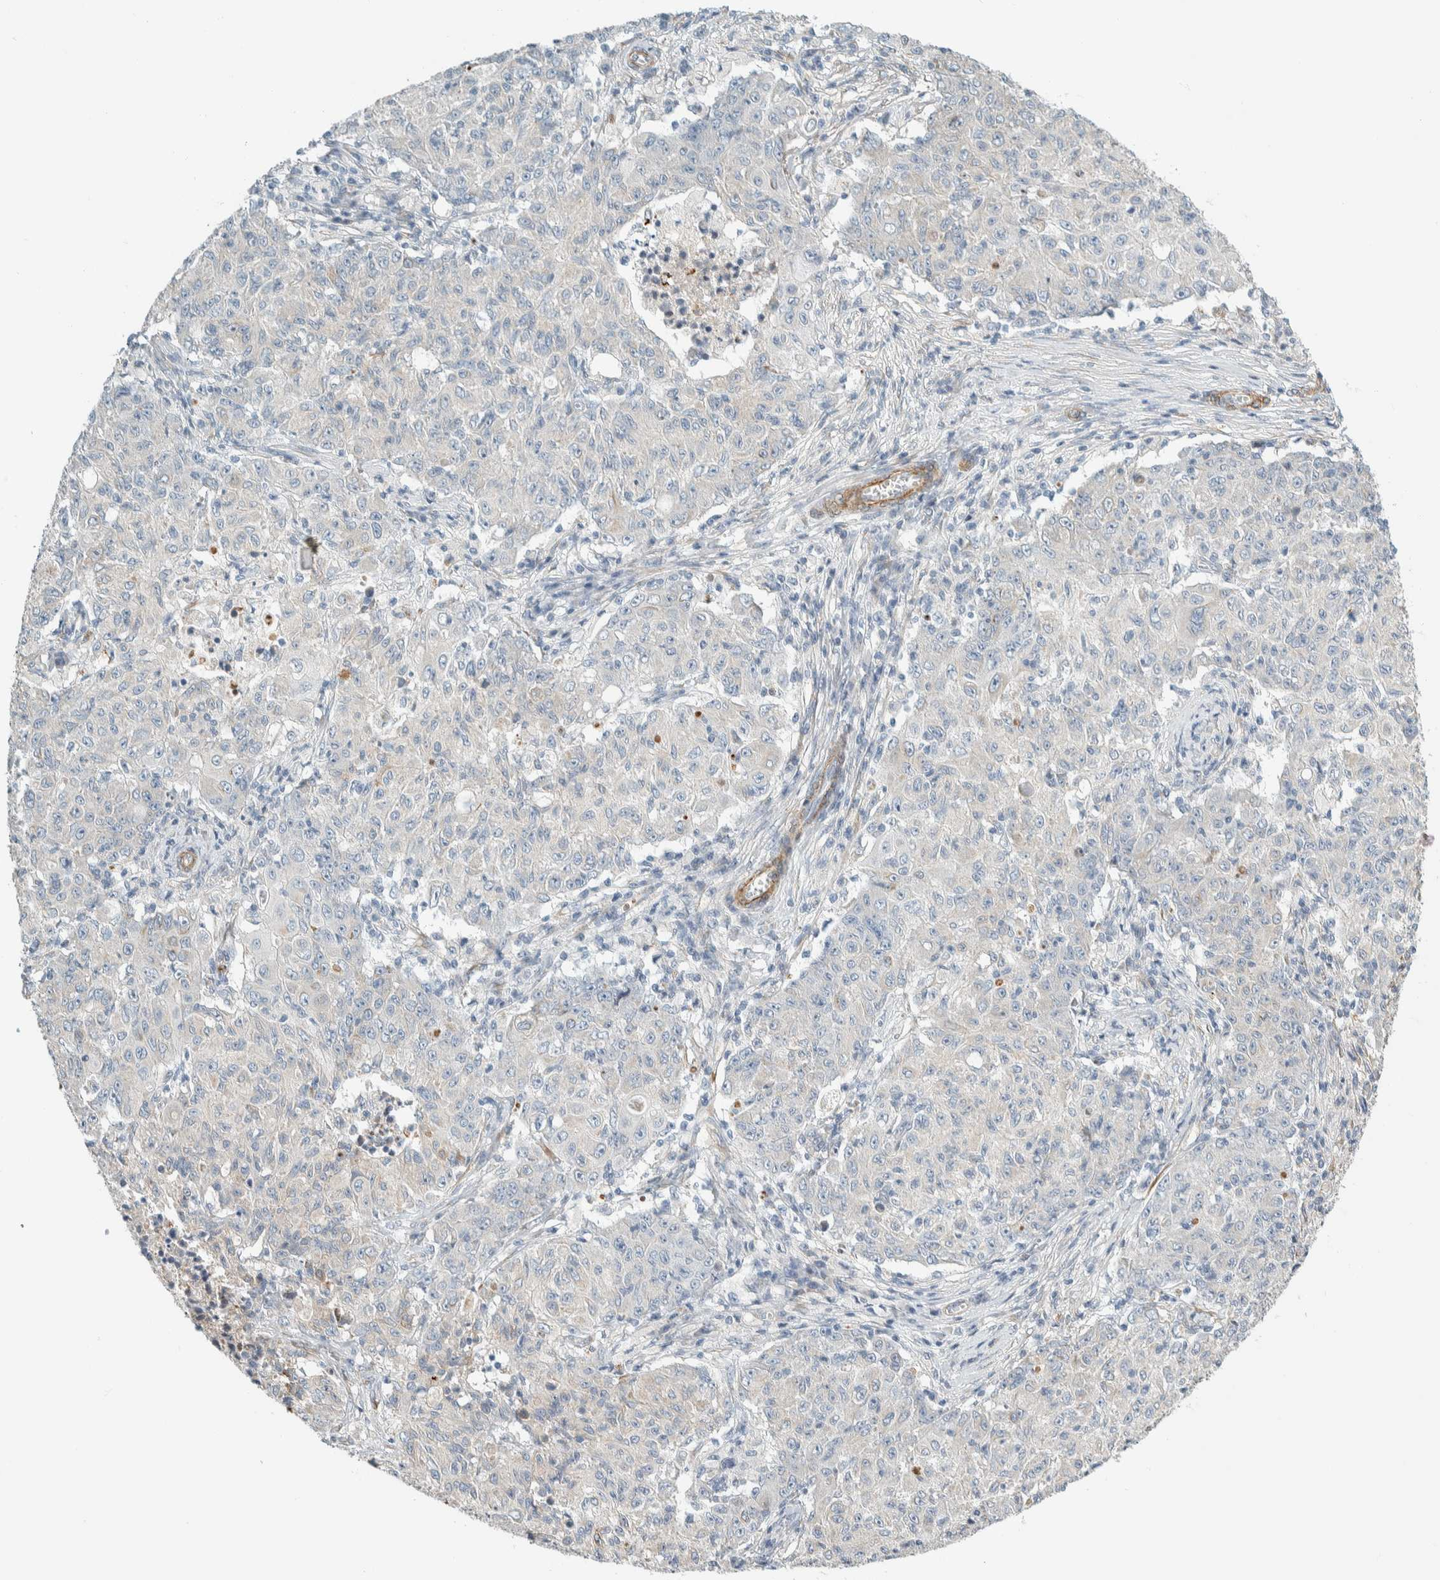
{"staining": {"intensity": "negative", "quantity": "none", "location": "none"}, "tissue": "ovarian cancer", "cell_type": "Tumor cells", "image_type": "cancer", "snomed": [{"axis": "morphology", "description": "Carcinoma, endometroid"}, {"axis": "topography", "description": "Ovary"}], "caption": "Immunohistochemical staining of human endometroid carcinoma (ovarian) shows no significant staining in tumor cells.", "gene": "CDR2", "patient": {"sex": "female", "age": 42}}